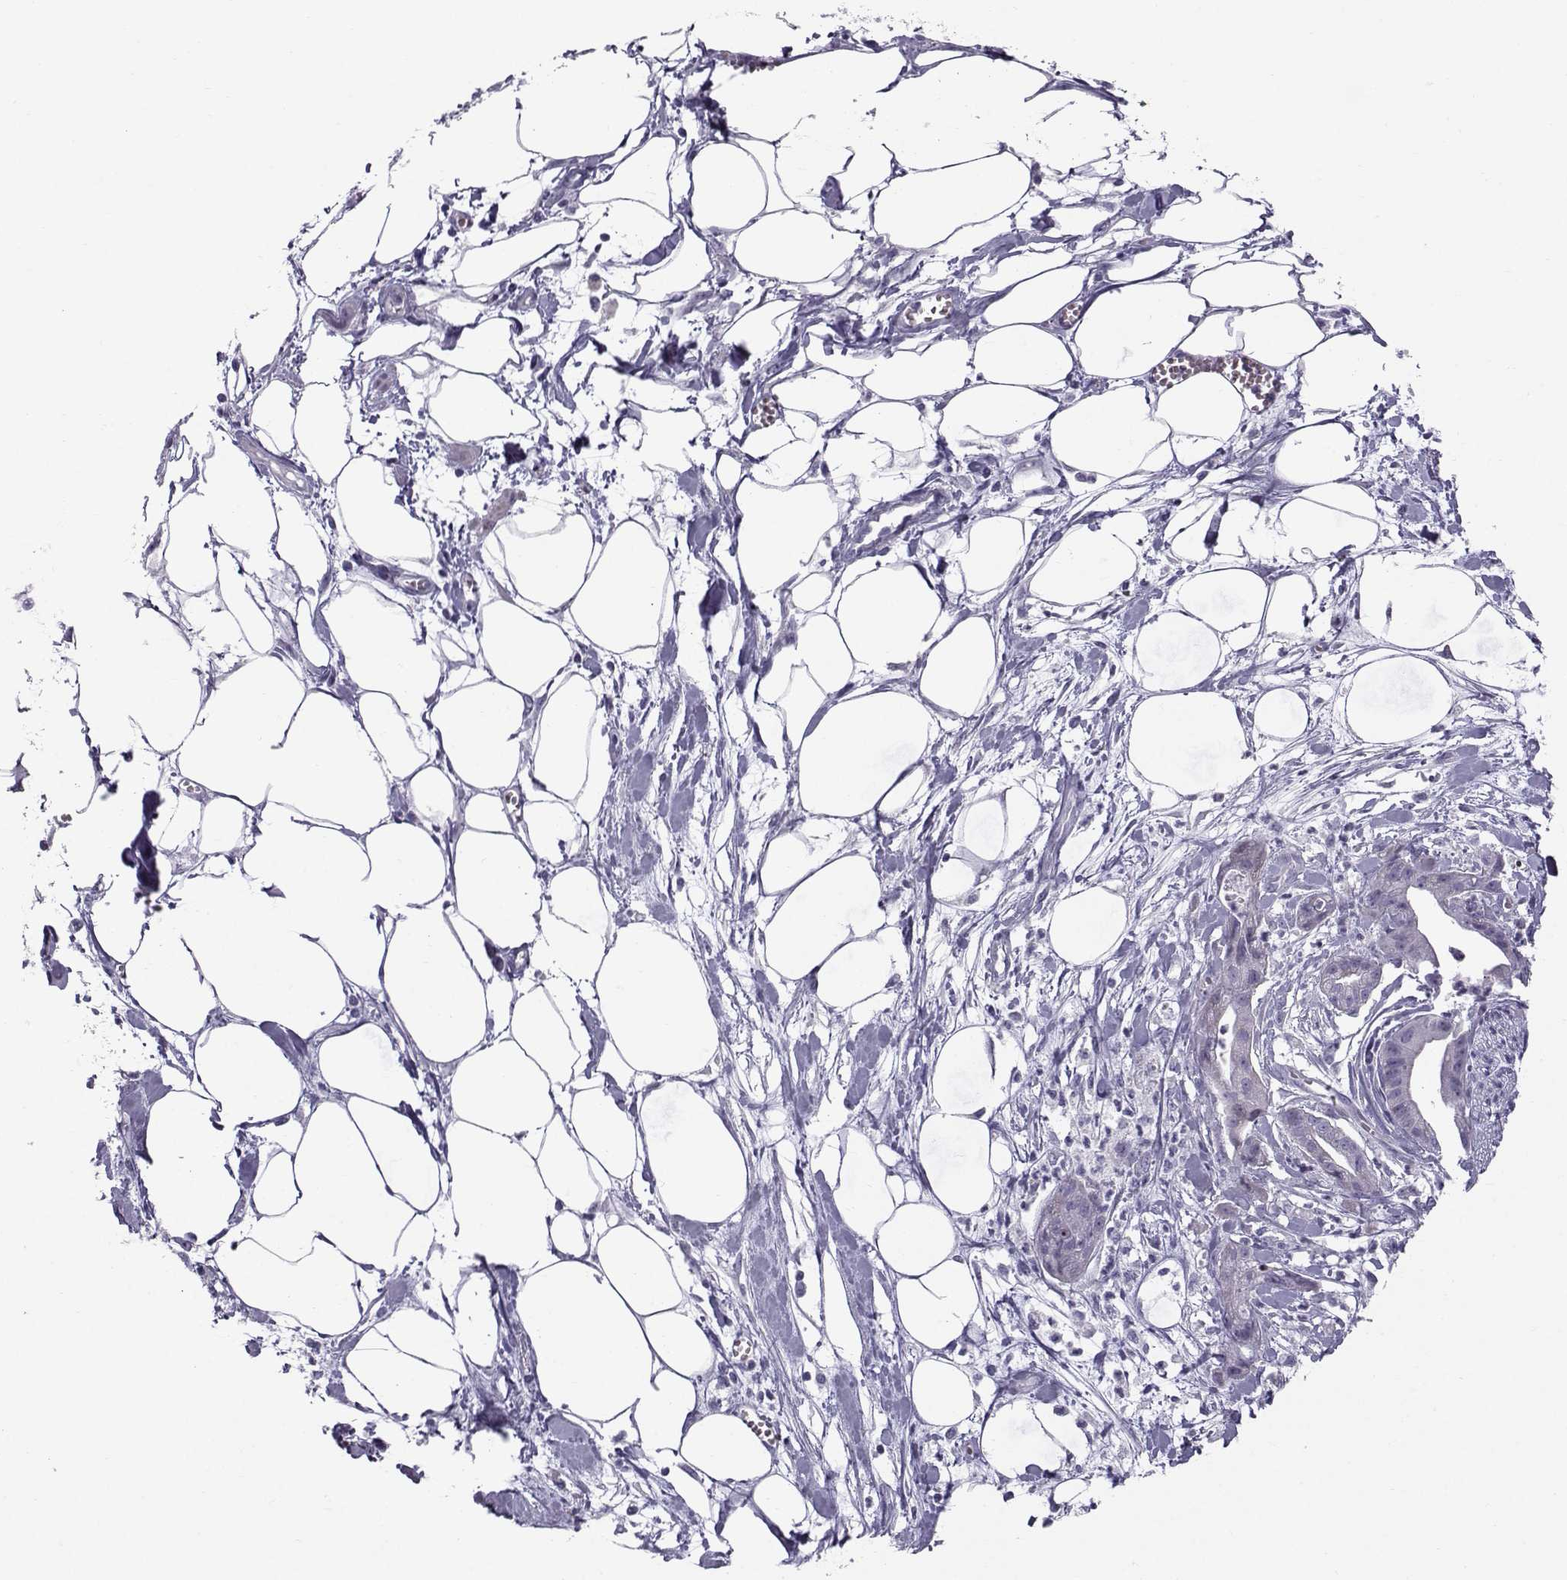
{"staining": {"intensity": "negative", "quantity": "none", "location": "none"}, "tissue": "pancreatic cancer", "cell_type": "Tumor cells", "image_type": "cancer", "snomed": [{"axis": "morphology", "description": "Normal tissue, NOS"}, {"axis": "morphology", "description": "Adenocarcinoma, NOS"}, {"axis": "topography", "description": "Lymph node"}, {"axis": "topography", "description": "Pancreas"}], "caption": "Immunohistochemistry (IHC) micrograph of human adenocarcinoma (pancreatic) stained for a protein (brown), which demonstrates no positivity in tumor cells.", "gene": "DMRT3", "patient": {"sex": "female", "age": 58}}